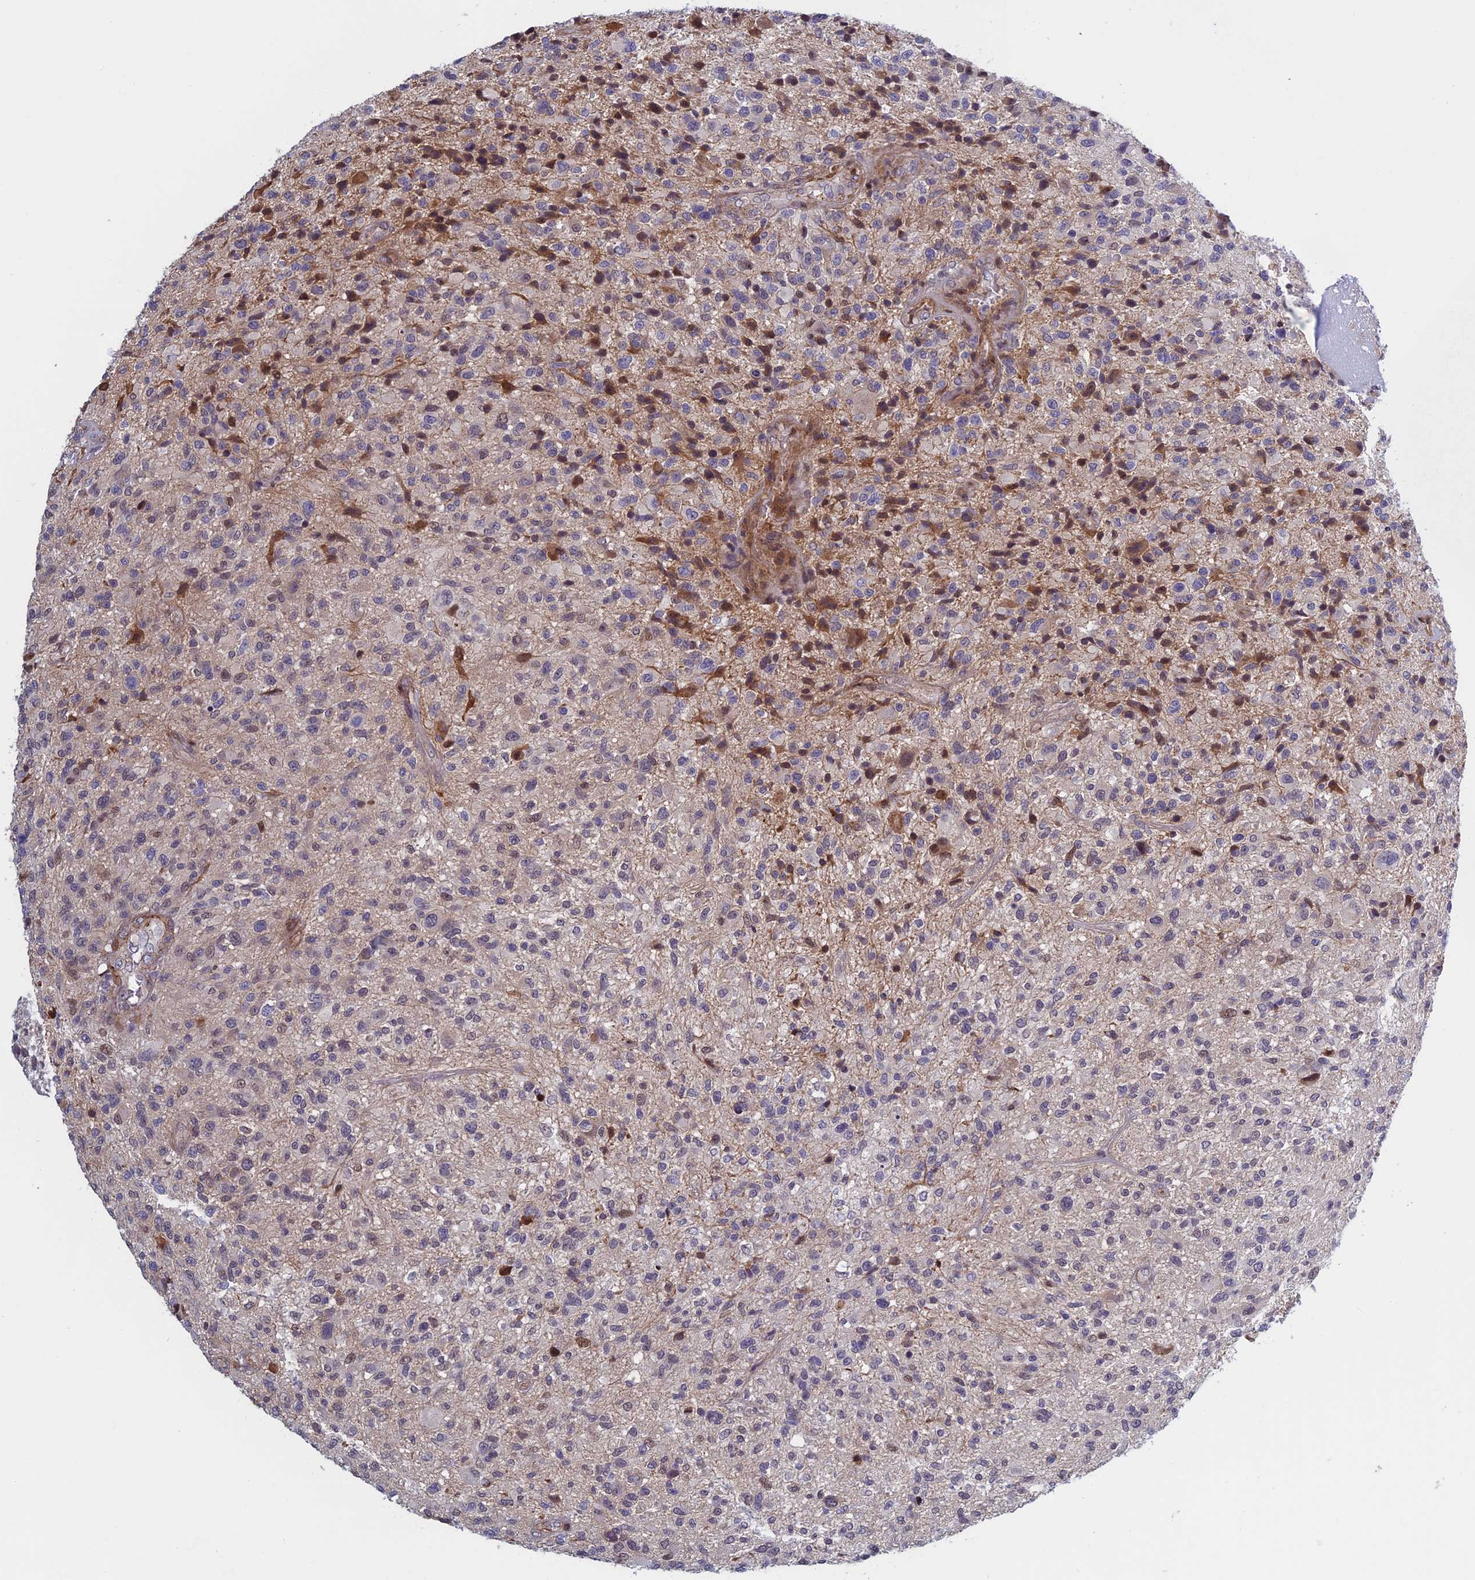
{"staining": {"intensity": "negative", "quantity": "none", "location": "none"}, "tissue": "glioma", "cell_type": "Tumor cells", "image_type": "cancer", "snomed": [{"axis": "morphology", "description": "Glioma, malignant, High grade"}, {"axis": "topography", "description": "Brain"}], "caption": "The IHC photomicrograph has no significant staining in tumor cells of malignant glioma (high-grade) tissue.", "gene": "FADS1", "patient": {"sex": "male", "age": 47}}